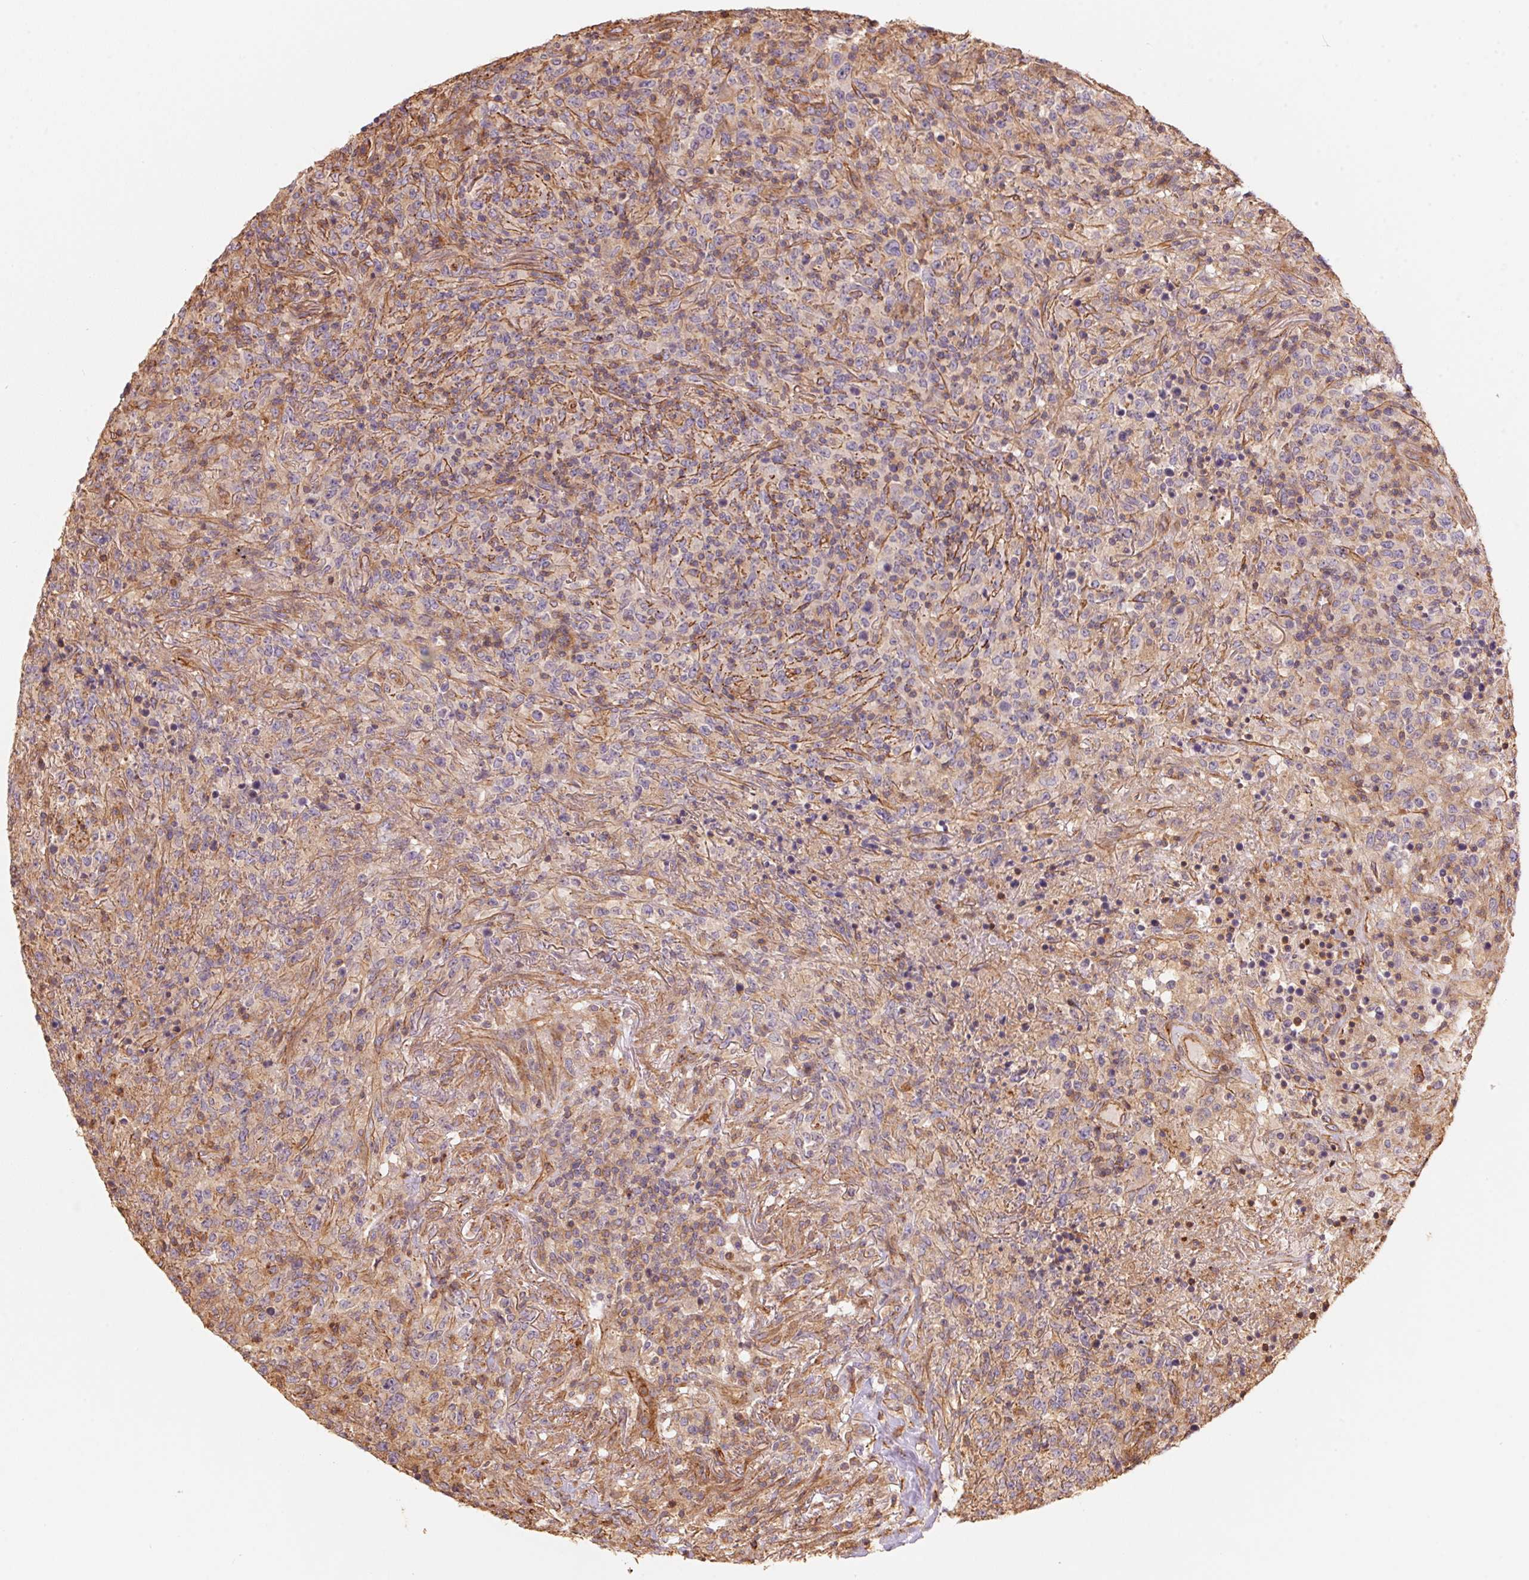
{"staining": {"intensity": "weak", "quantity": "<25%", "location": "cytoplasmic/membranous"}, "tissue": "lymphoma", "cell_type": "Tumor cells", "image_type": "cancer", "snomed": [{"axis": "morphology", "description": "Malignant lymphoma, non-Hodgkin's type, High grade"}, {"axis": "topography", "description": "Lung"}], "caption": "Immunohistochemistry (IHC) of lymphoma reveals no positivity in tumor cells. (DAB (3,3'-diaminobenzidine) IHC with hematoxylin counter stain).", "gene": "FRAS1", "patient": {"sex": "male", "age": 79}}